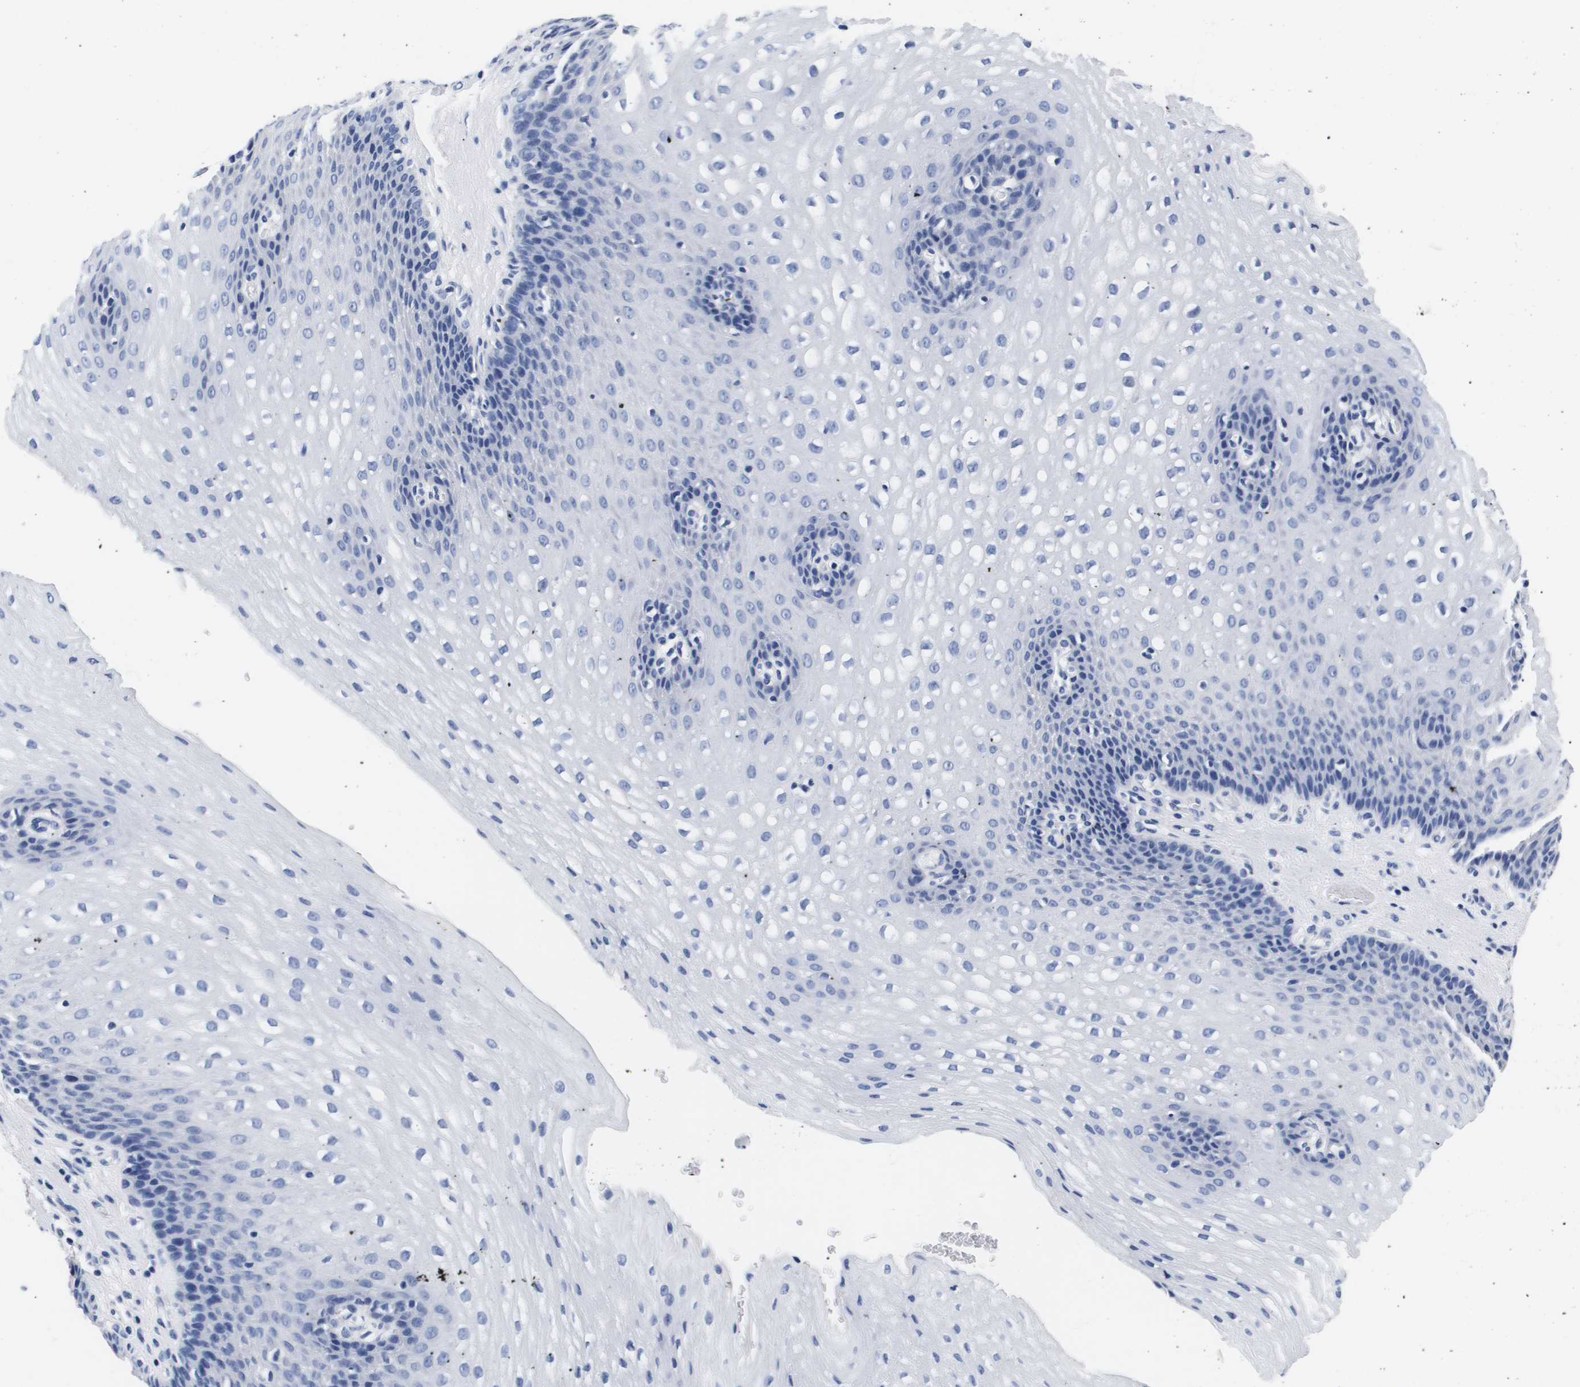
{"staining": {"intensity": "negative", "quantity": "none", "location": "none"}, "tissue": "esophagus", "cell_type": "Squamous epithelial cells", "image_type": "normal", "snomed": [{"axis": "morphology", "description": "Normal tissue, NOS"}, {"axis": "topography", "description": "Esophagus"}], "caption": "Immunohistochemistry image of unremarkable esophagus: human esophagus stained with DAB exhibits no significant protein positivity in squamous epithelial cells.", "gene": "ATP6V0A4", "patient": {"sex": "male", "age": 48}}